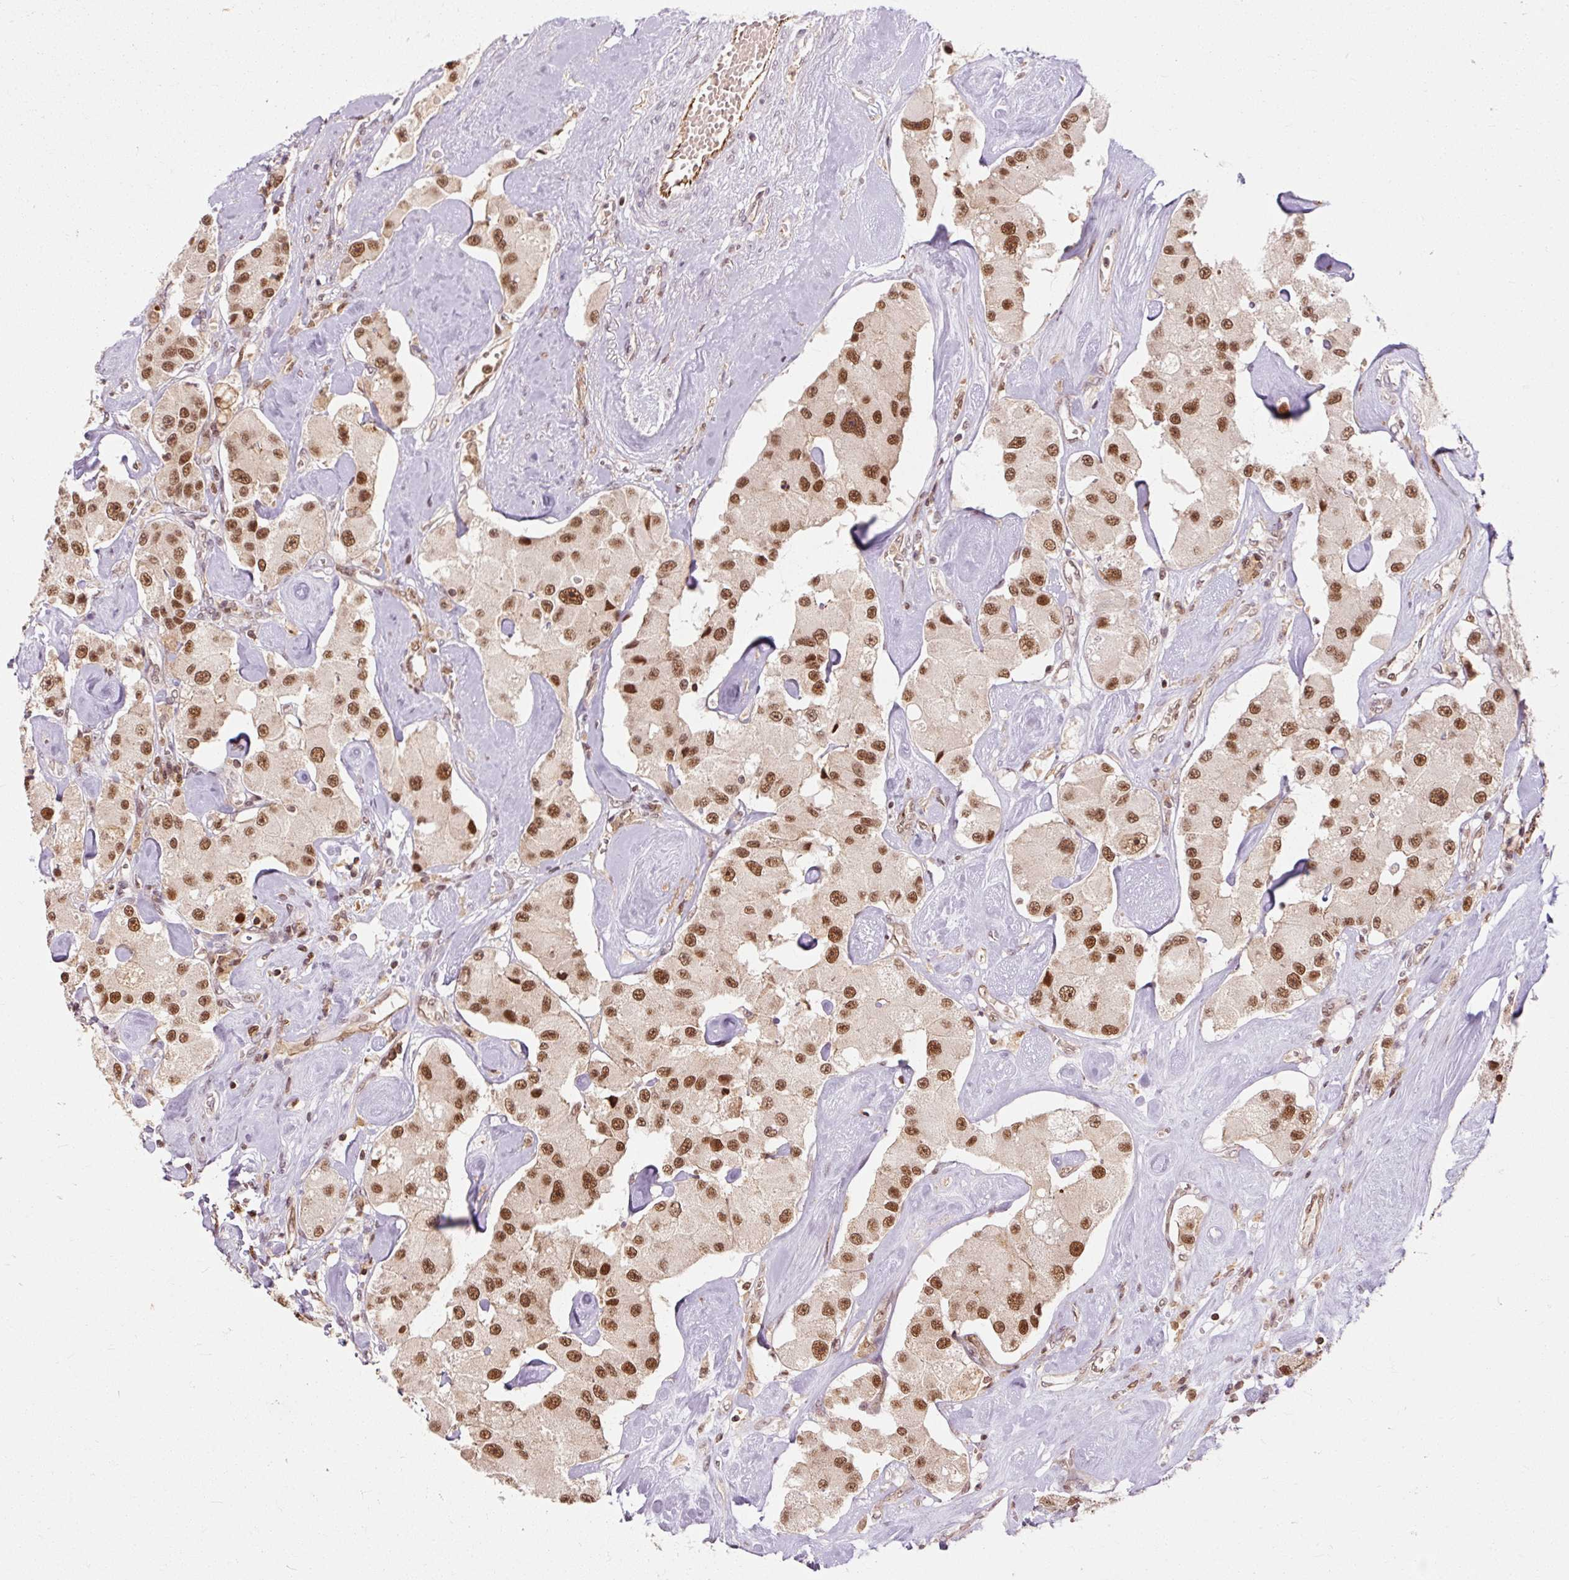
{"staining": {"intensity": "strong", "quantity": ">75%", "location": "nuclear"}, "tissue": "carcinoid", "cell_type": "Tumor cells", "image_type": "cancer", "snomed": [{"axis": "morphology", "description": "Carcinoid, malignant, NOS"}, {"axis": "topography", "description": "Pancreas"}], "caption": "Human carcinoid (malignant) stained with a brown dye shows strong nuclear positive positivity in about >75% of tumor cells.", "gene": "CSTF1", "patient": {"sex": "male", "age": 41}}